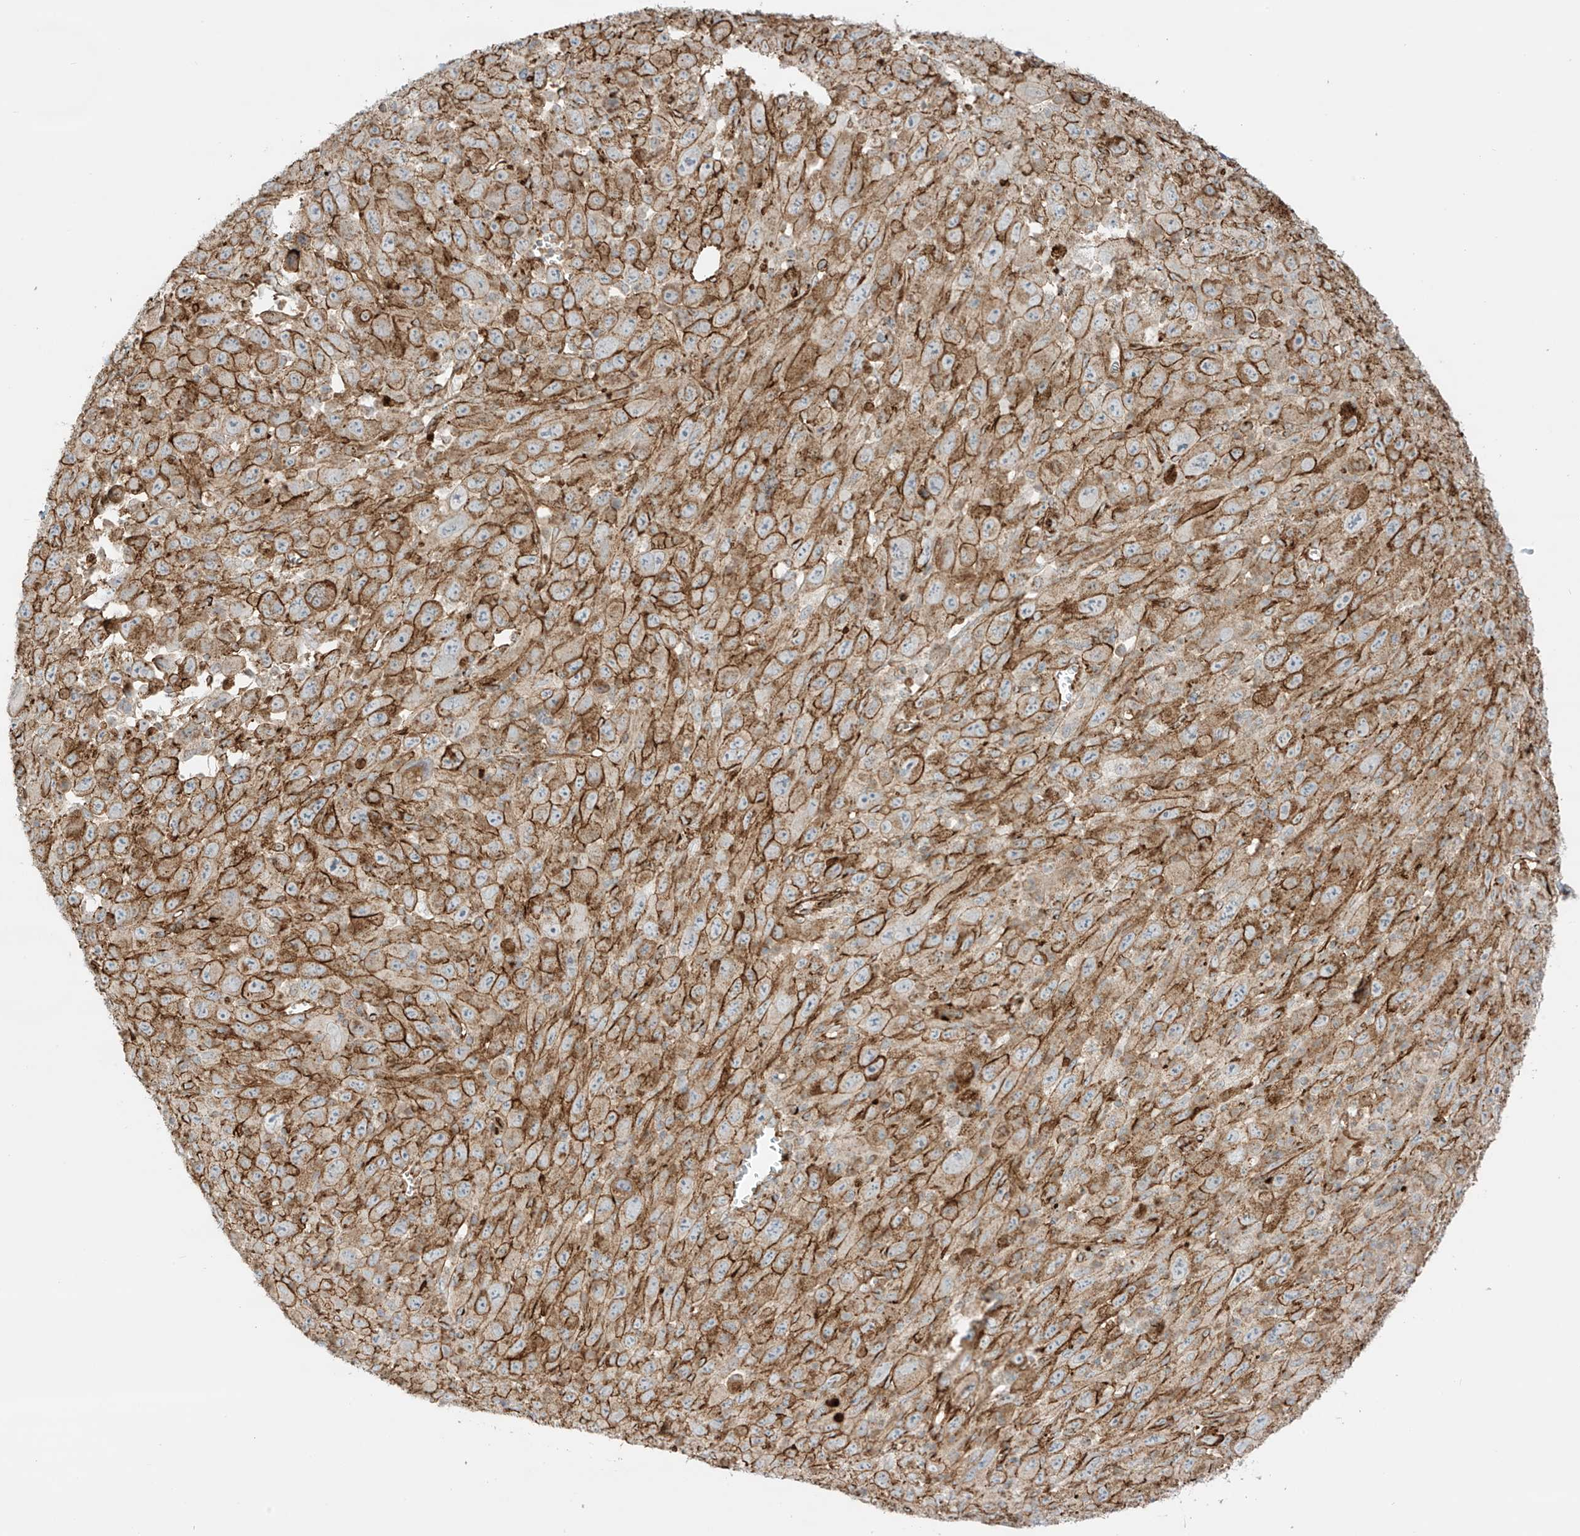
{"staining": {"intensity": "moderate", "quantity": ">75%", "location": "cytoplasmic/membranous"}, "tissue": "melanoma", "cell_type": "Tumor cells", "image_type": "cancer", "snomed": [{"axis": "morphology", "description": "Malignant melanoma, Metastatic site"}, {"axis": "topography", "description": "Skin"}], "caption": "Protein analysis of malignant melanoma (metastatic site) tissue reveals moderate cytoplasmic/membranous expression in approximately >75% of tumor cells. Immunohistochemistry stains the protein in brown and the nuclei are stained blue.", "gene": "ABCB7", "patient": {"sex": "female", "age": 56}}